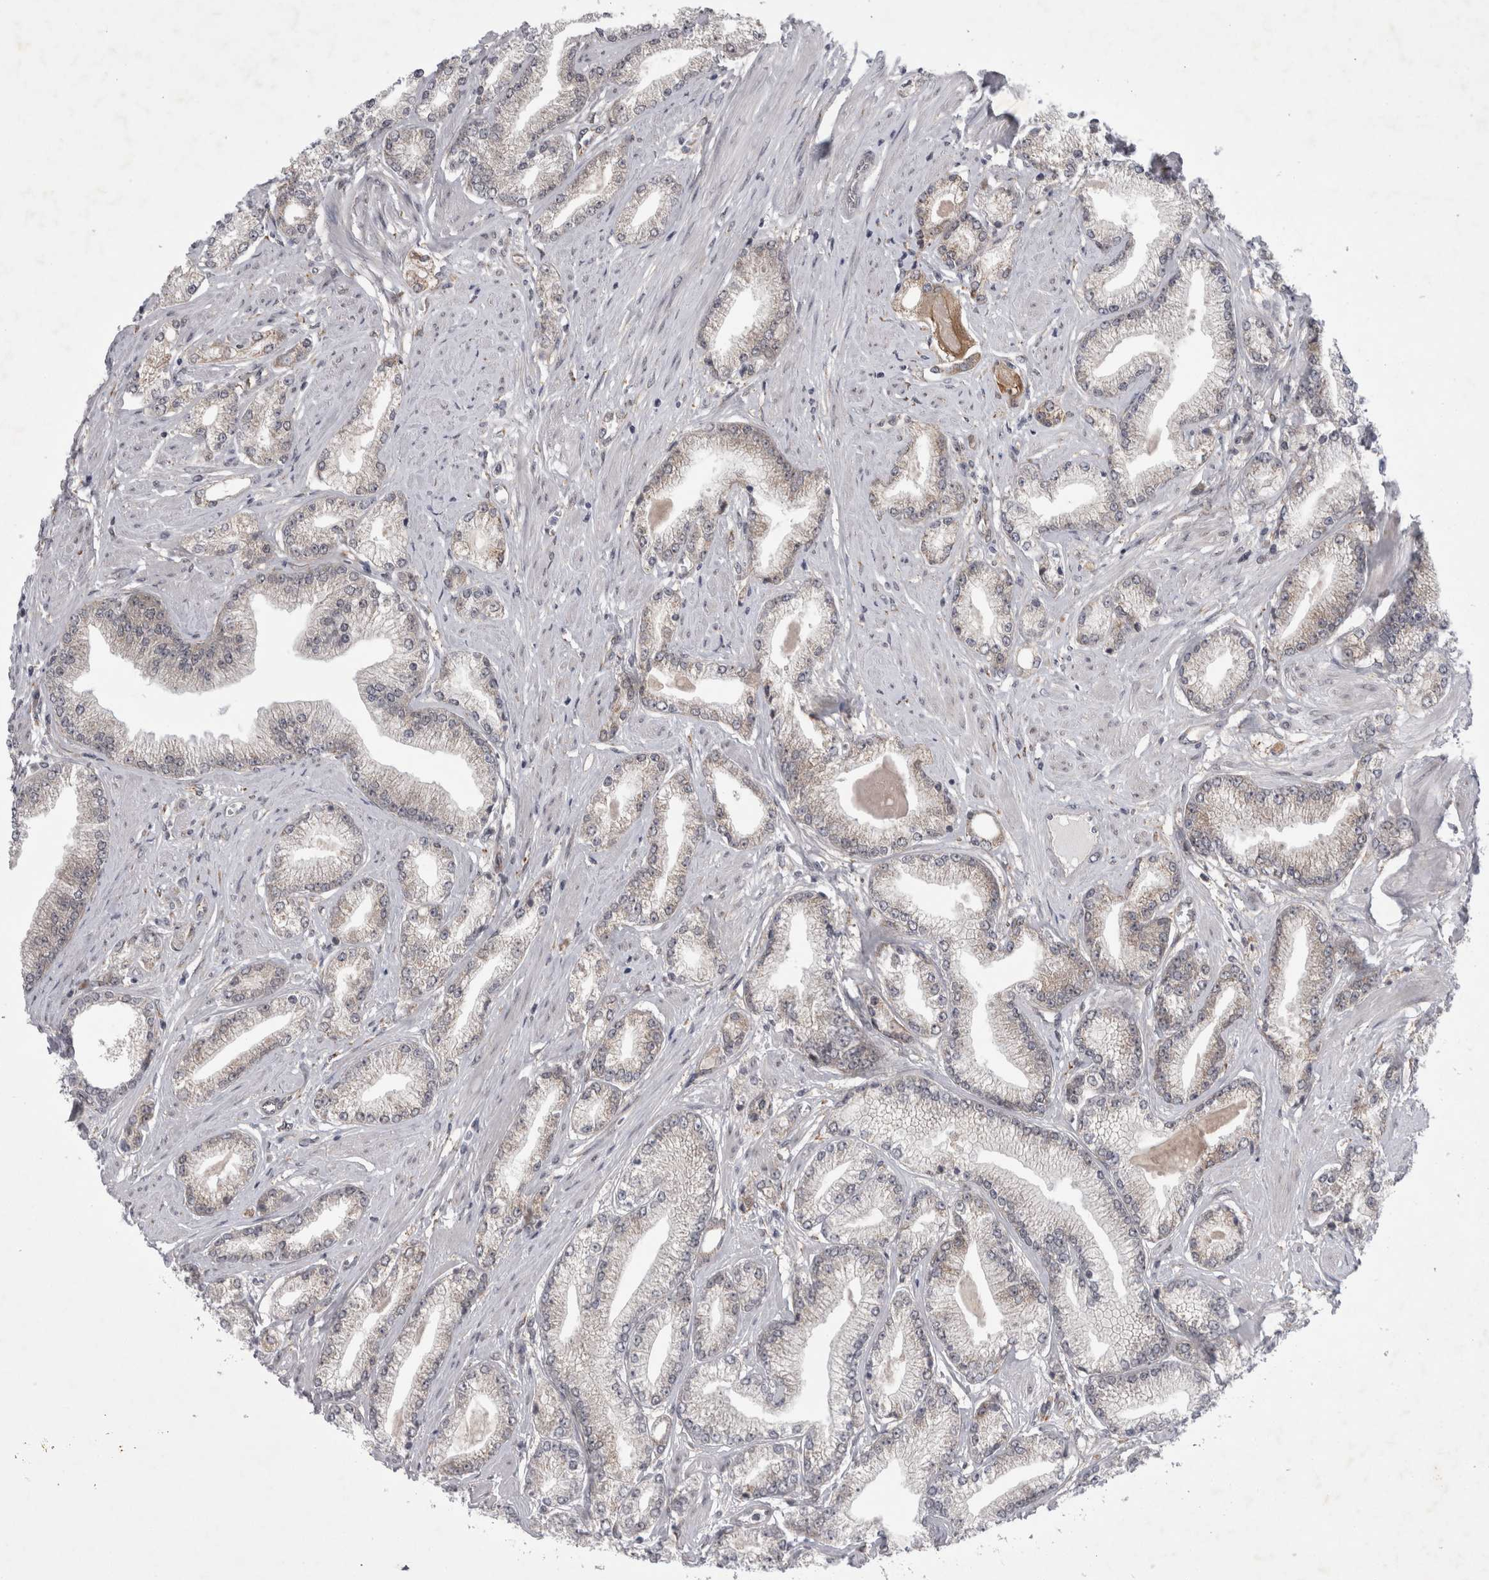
{"staining": {"intensity": "negative", "quantity": "none", "location": "none"}, "tissue": "prostate cancer", "cell_type": "Tumor cells", "image_type": "cancer", "snomed": [{"axis": "morphology", "description": "Adenocarcinoma, Low grade"}, {"axis": "topography", "description": "Prostate"}], "caption": "High power microscopy histopathology image of an IHC histopathology image of adenocarcinoma (low-grade) (prostate), revealing no significant positivity in tumor cells.", "gene": "PARP11", "patient": {"sex": "male", "age": 62}}